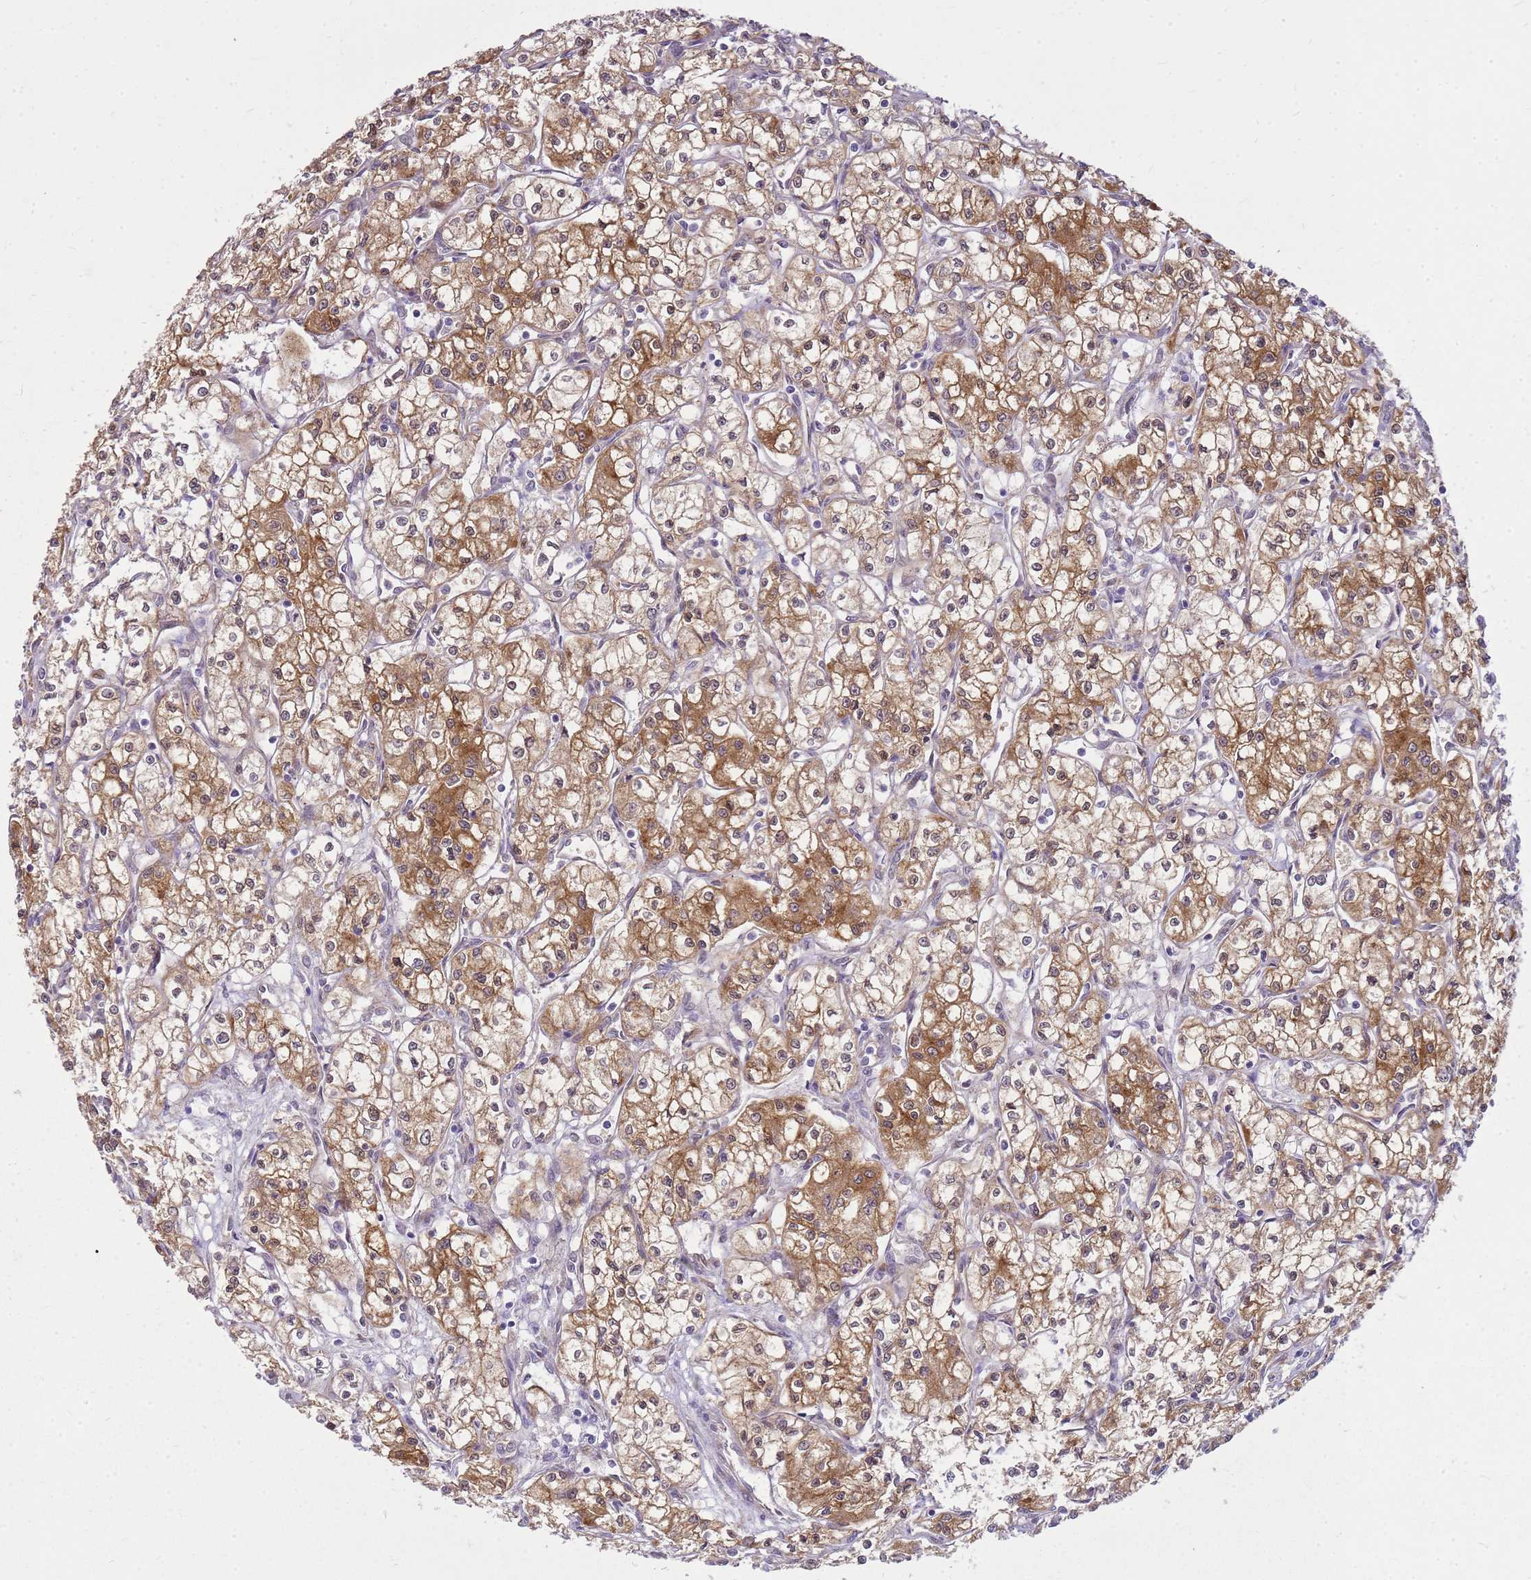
{"staining": {"intensity": "moderate", "quantity": ">75%", "location": "cytoplasmic/membranous"}, "tissue": "renal cancer", "cell_type": "Tumor cells", "image_type": "cancer", "snomed": [{"axis": "morphology", "description": "Adenocarcinoma, NOS"}, {"axis": "topography", "description": "Kidney"}], "caption": "Human renal cancer (adenocarcinoma) stained with a protein marker shows moderate staining in tumor cells.", "gene": "HSPB1", "patient": {"sex": "male", "age": 59}}